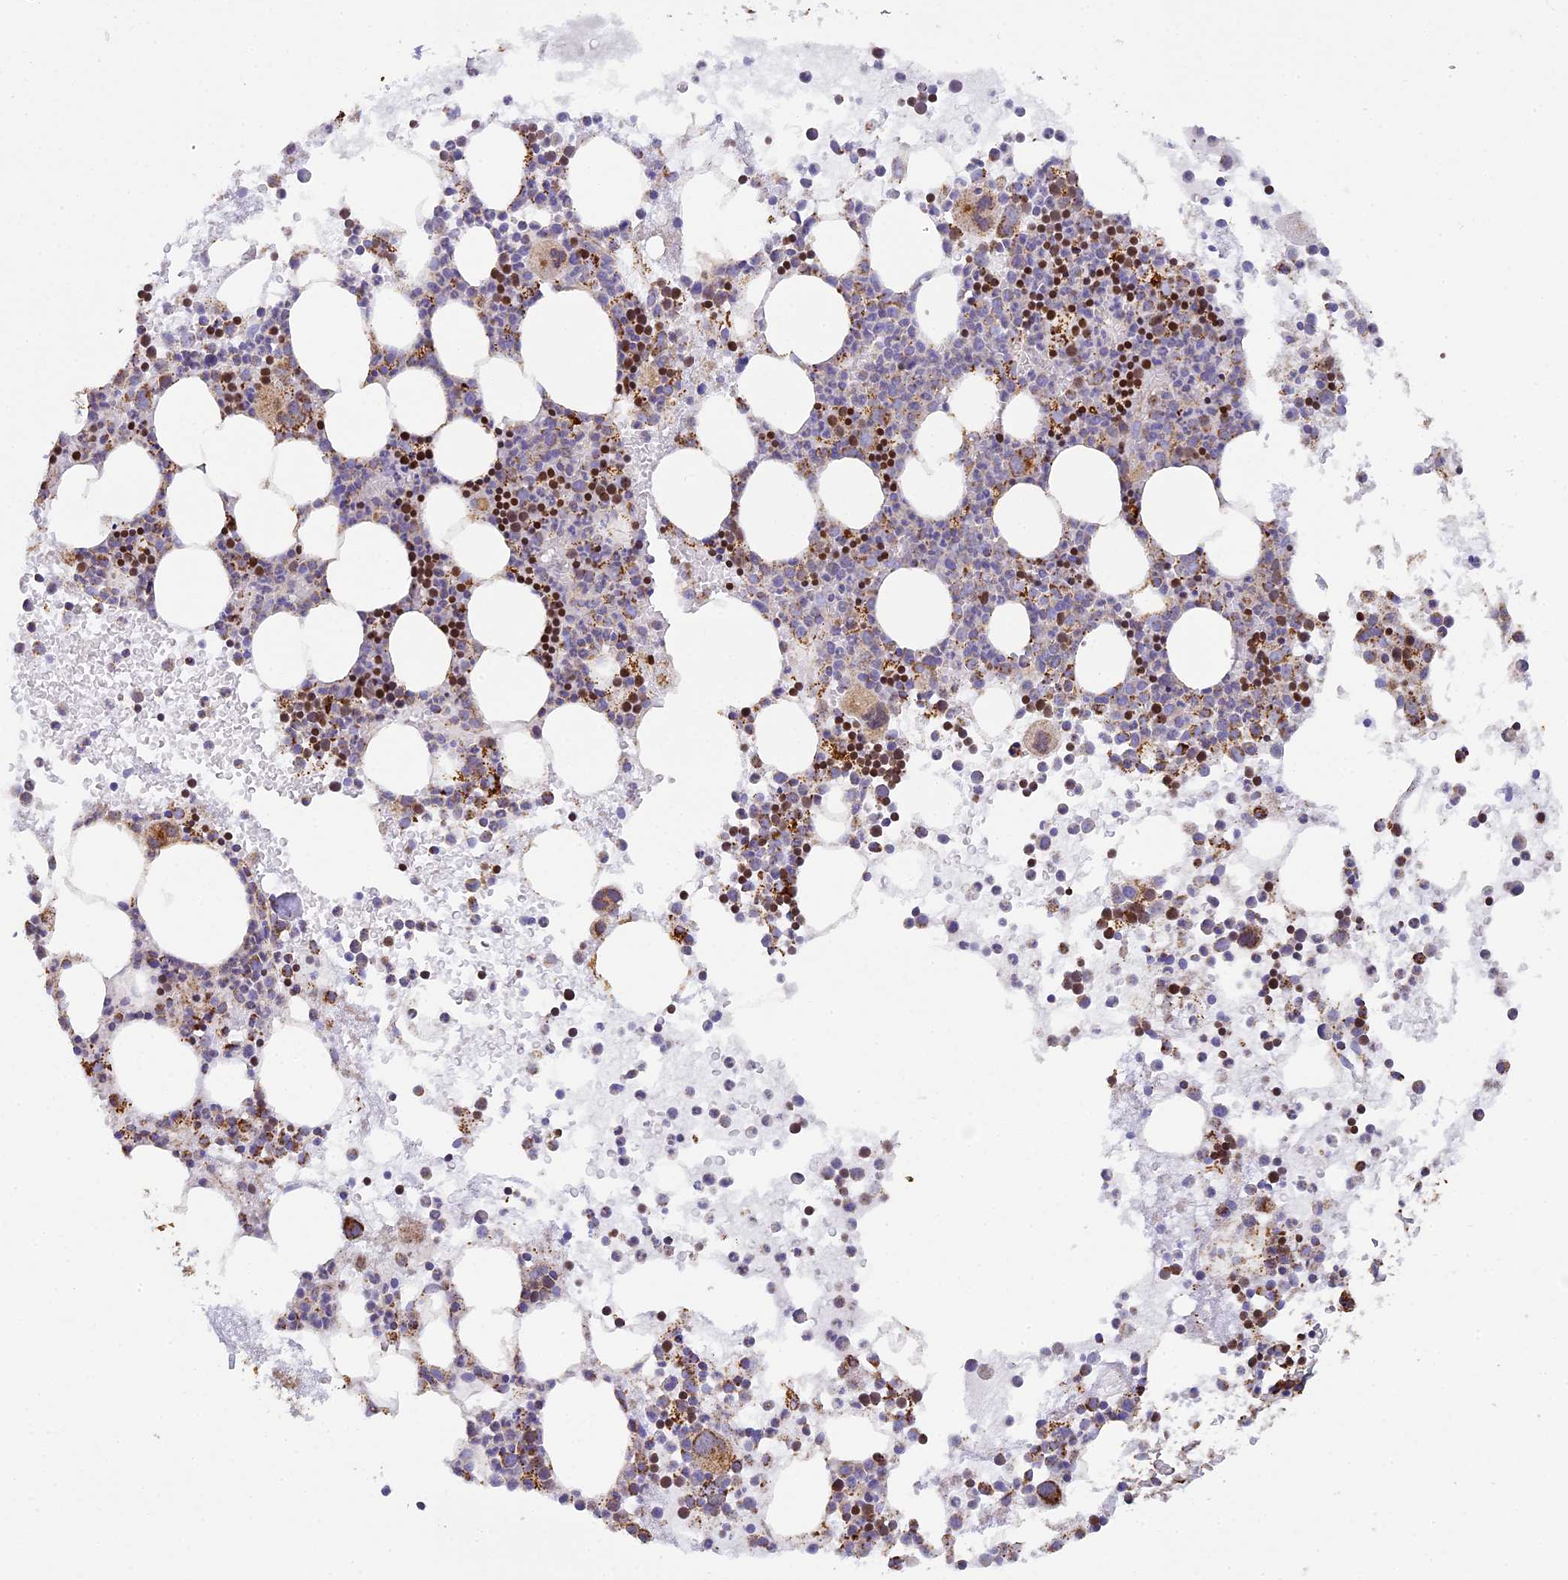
{"staining": {"intensity": "strong", "quantity": "<25%", "location": "cytoplasmic/membranous,nuclear"}, "tissue": "bone marrow", "cell_type": "Hematopoietic cells", "image_type": "normal", "snomed": [{"axis": "morphology", "description": "Normal tissue, NOS"}, {"axis": "topography", "description": "Bone marrow"}], "caption": "Immunohistochemical staining of normal bone marrow demonstrates <25% levels of strong cytoplasmic/membranous,nuclear protein staining in about <25% of hematopoietic cells. The staining is performed using DAB brown chromogen to label protein expression. The nuclei are counter-stained blue using hematoxylin.", "gene": "STK17A", "patient": {"sex": "female", "age": 76}}